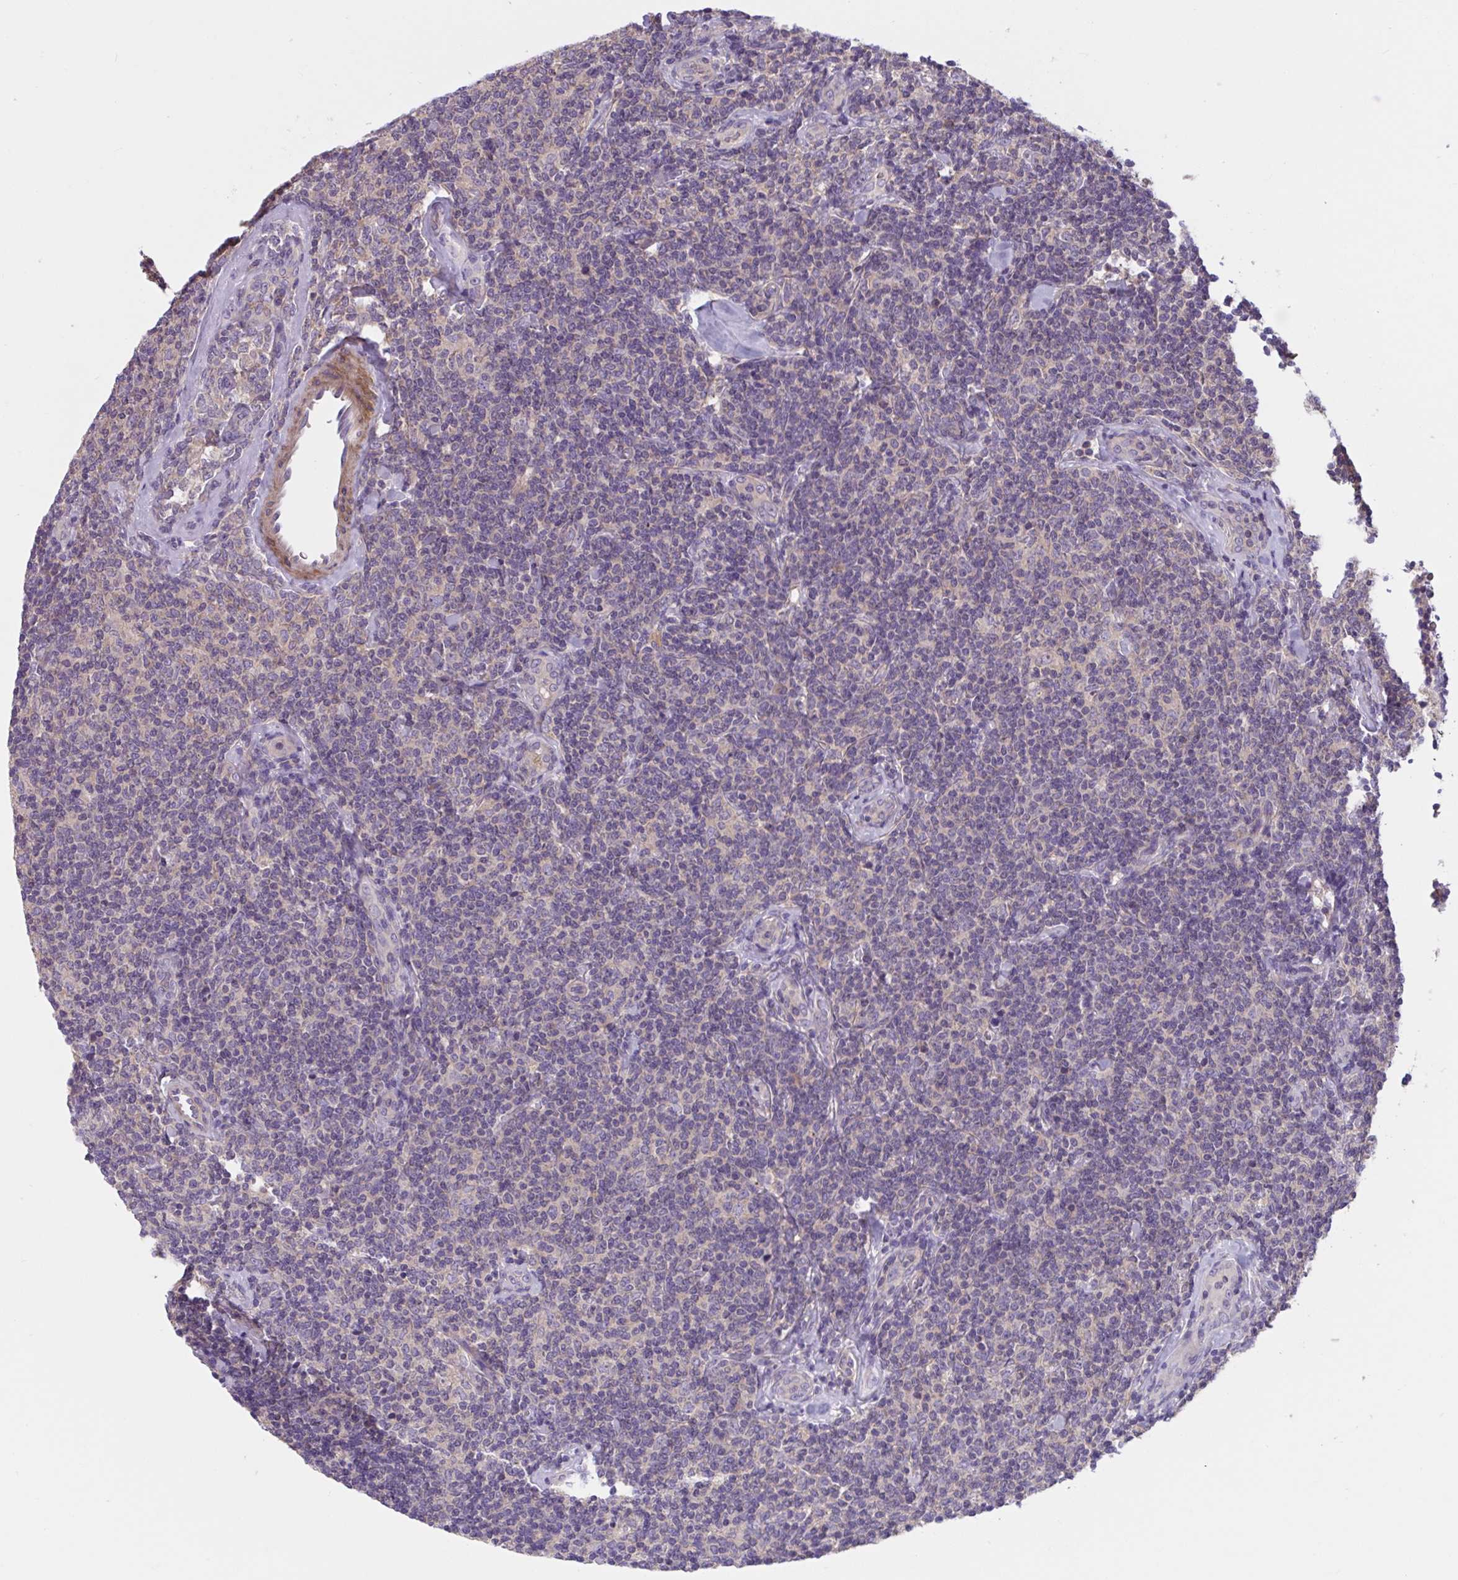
{"staining": {"intensity": "negative", "quantity": "none", "location": "none"}, "tissue": "lymphoma", "cell_type": "Tumor cells", "image_type": "cancer", "snomed": [{"axis": "morphology", "description": "Malignant lymphoma, non-Hodgkin's type, Low grade"}, {"axis": "topography", "description": "Lymph node"}], "caption": "Tumor cells are negative for protein expression in human low-grade malignant lymphoma, non-Hodgkin's type.", "gene": "WNT9B", "patient": {"sex": "female", "age": 56}}